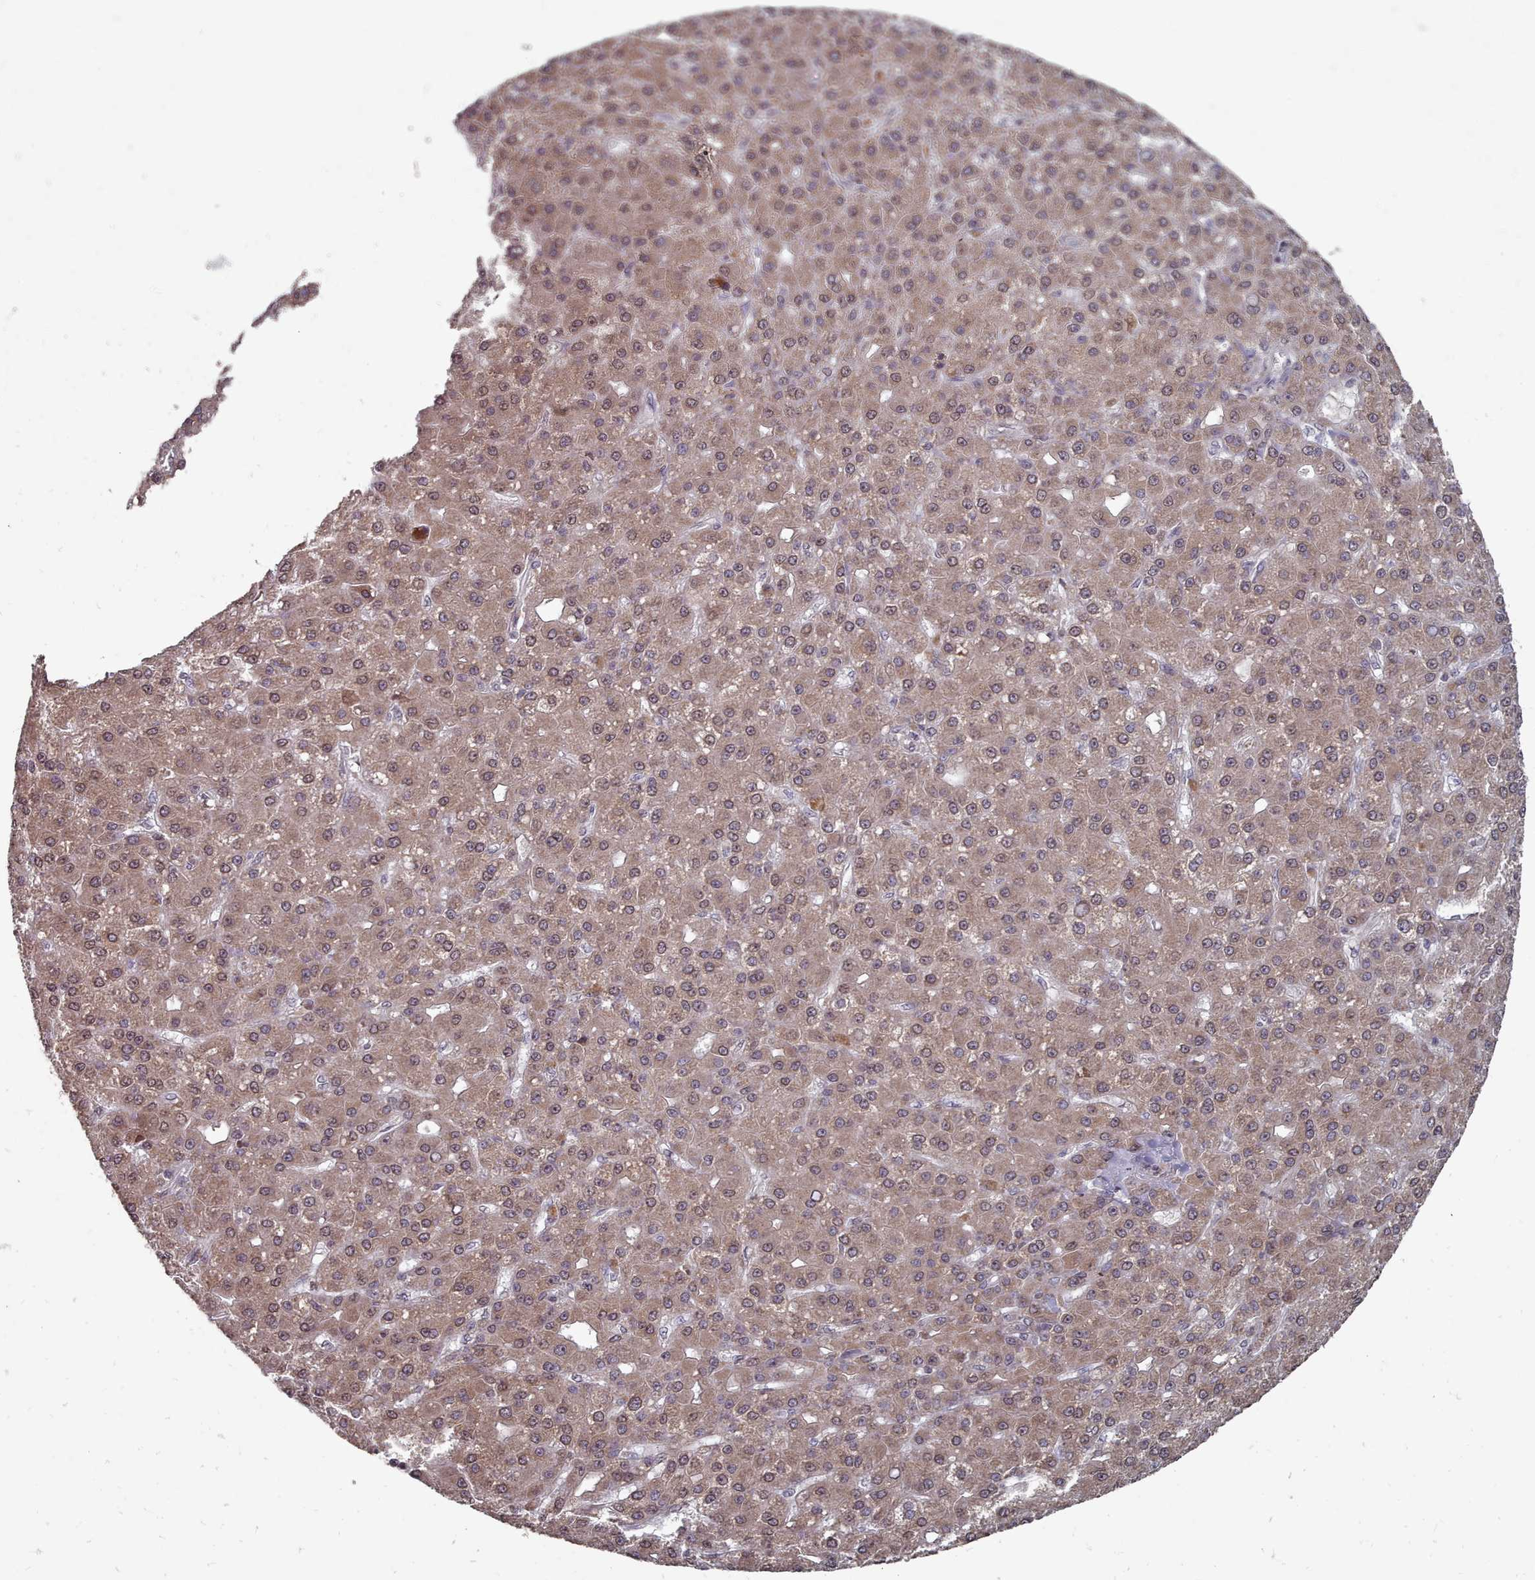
{"staining": {"intensity": "moderate", "quantity": ">75%", "location": "cytoplasmic/membranous,nuclear"}, "tissue": "liver cancer", "cell_type": "Tumor cells", "image_type": "cancer", "snomed": [{"axis": "morphology", "description": "Carcinoma, Hepatocellular, NOS"}, {"axis": "topography", "description": "Liver"}], "caption": "A brown stain labels moderate cytoplasmic/membranous and nuclear expression of a protein in liver cancer (hepatocellular carcinoma) tumor cells.", "gene": "ACKR3", "patient": {"sex": "male", "age": 67}}